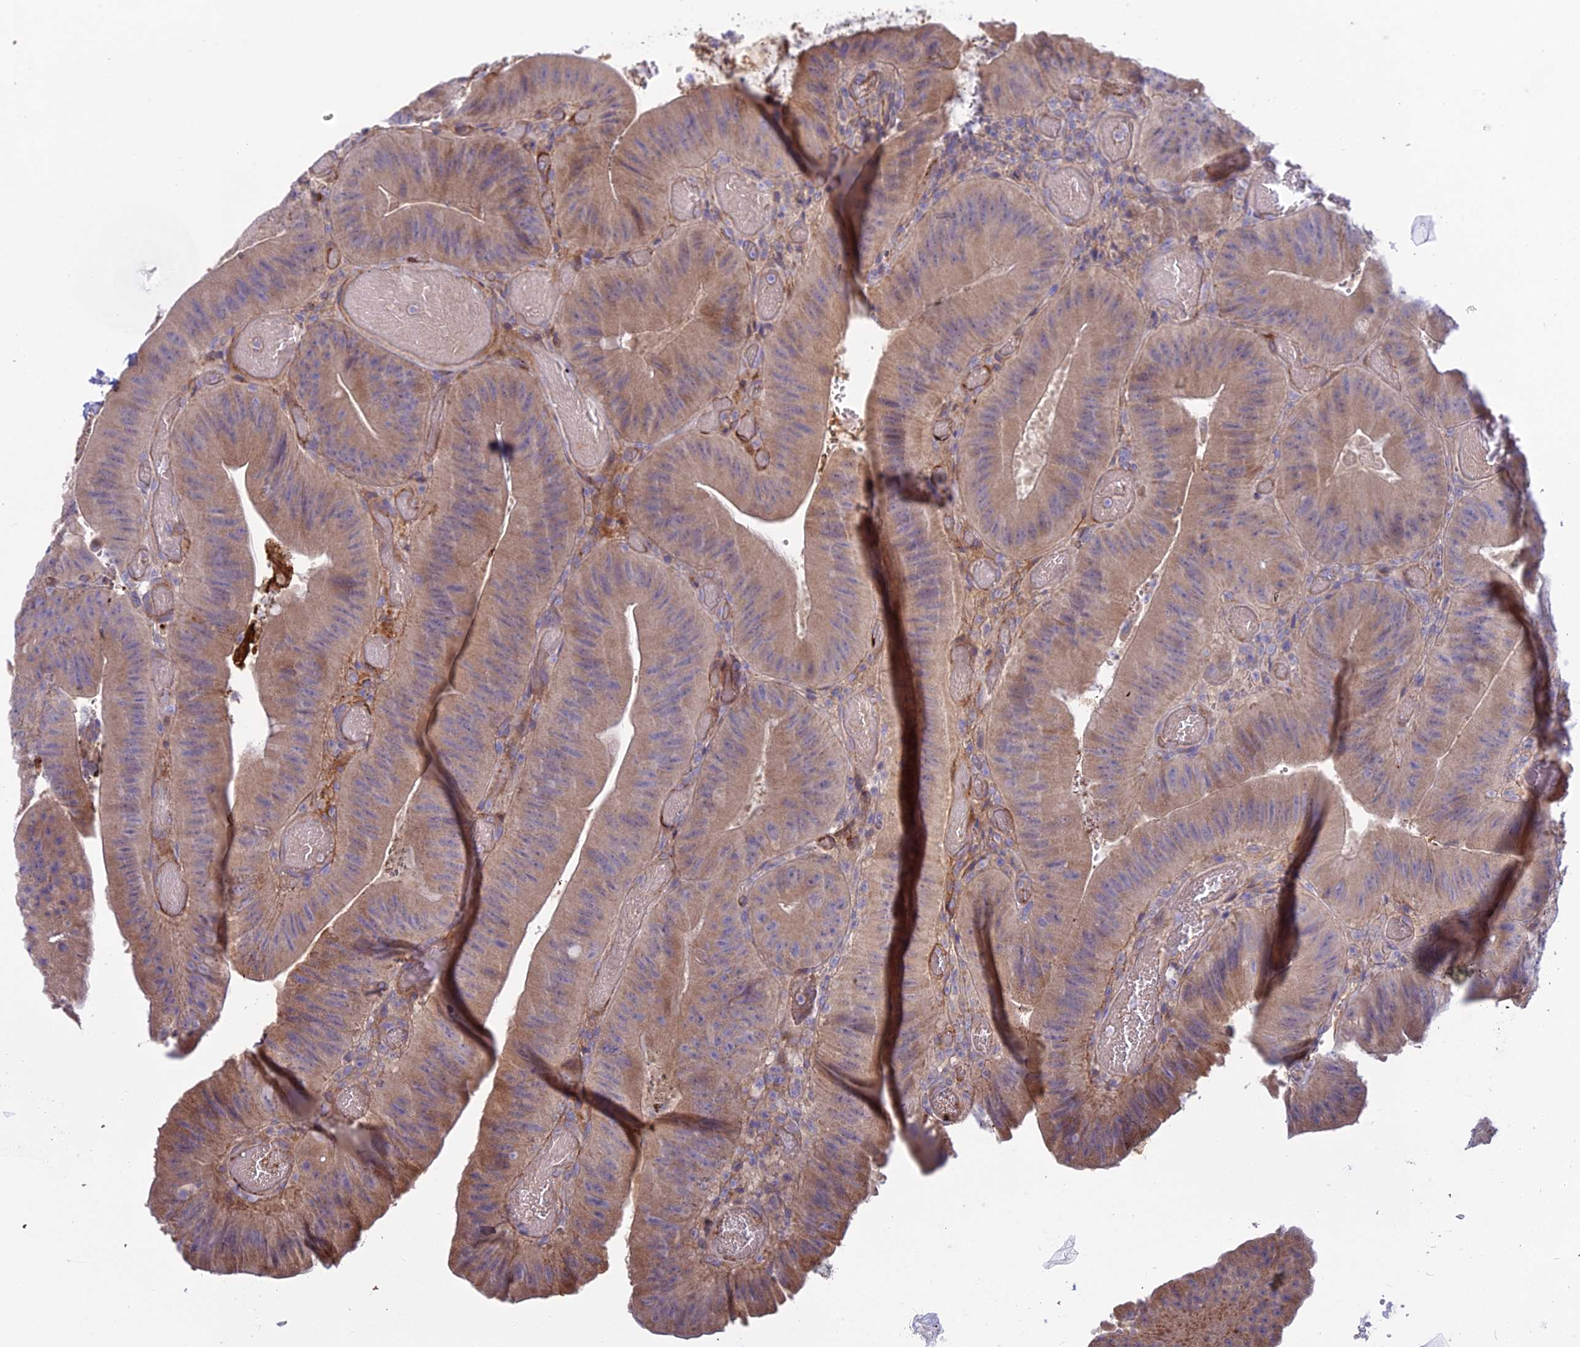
{"staining": {"intensity": "moderate", "quantity": "25%-75%", "location": "cytoplasmic/membranous"}, "tissue": "colorectal cancer", "cell_type": "Tumor cells", "image_type": "cancer", "snomed": [{"axis": "morphology", "description": "Adenocarcinoma, NOS"}, {"axis": "topography", "description": "Colon"}], "caption": "Immunohistochemistry (IHC) of human colorectal cancer (adenocarcinoma) reveals medium levels of moderate cytoplasmic/membranous staining in approximately 25%-75% of tumor cells.", "gene": "DUS2", "patient": {"sex": "female", "age": 43}}